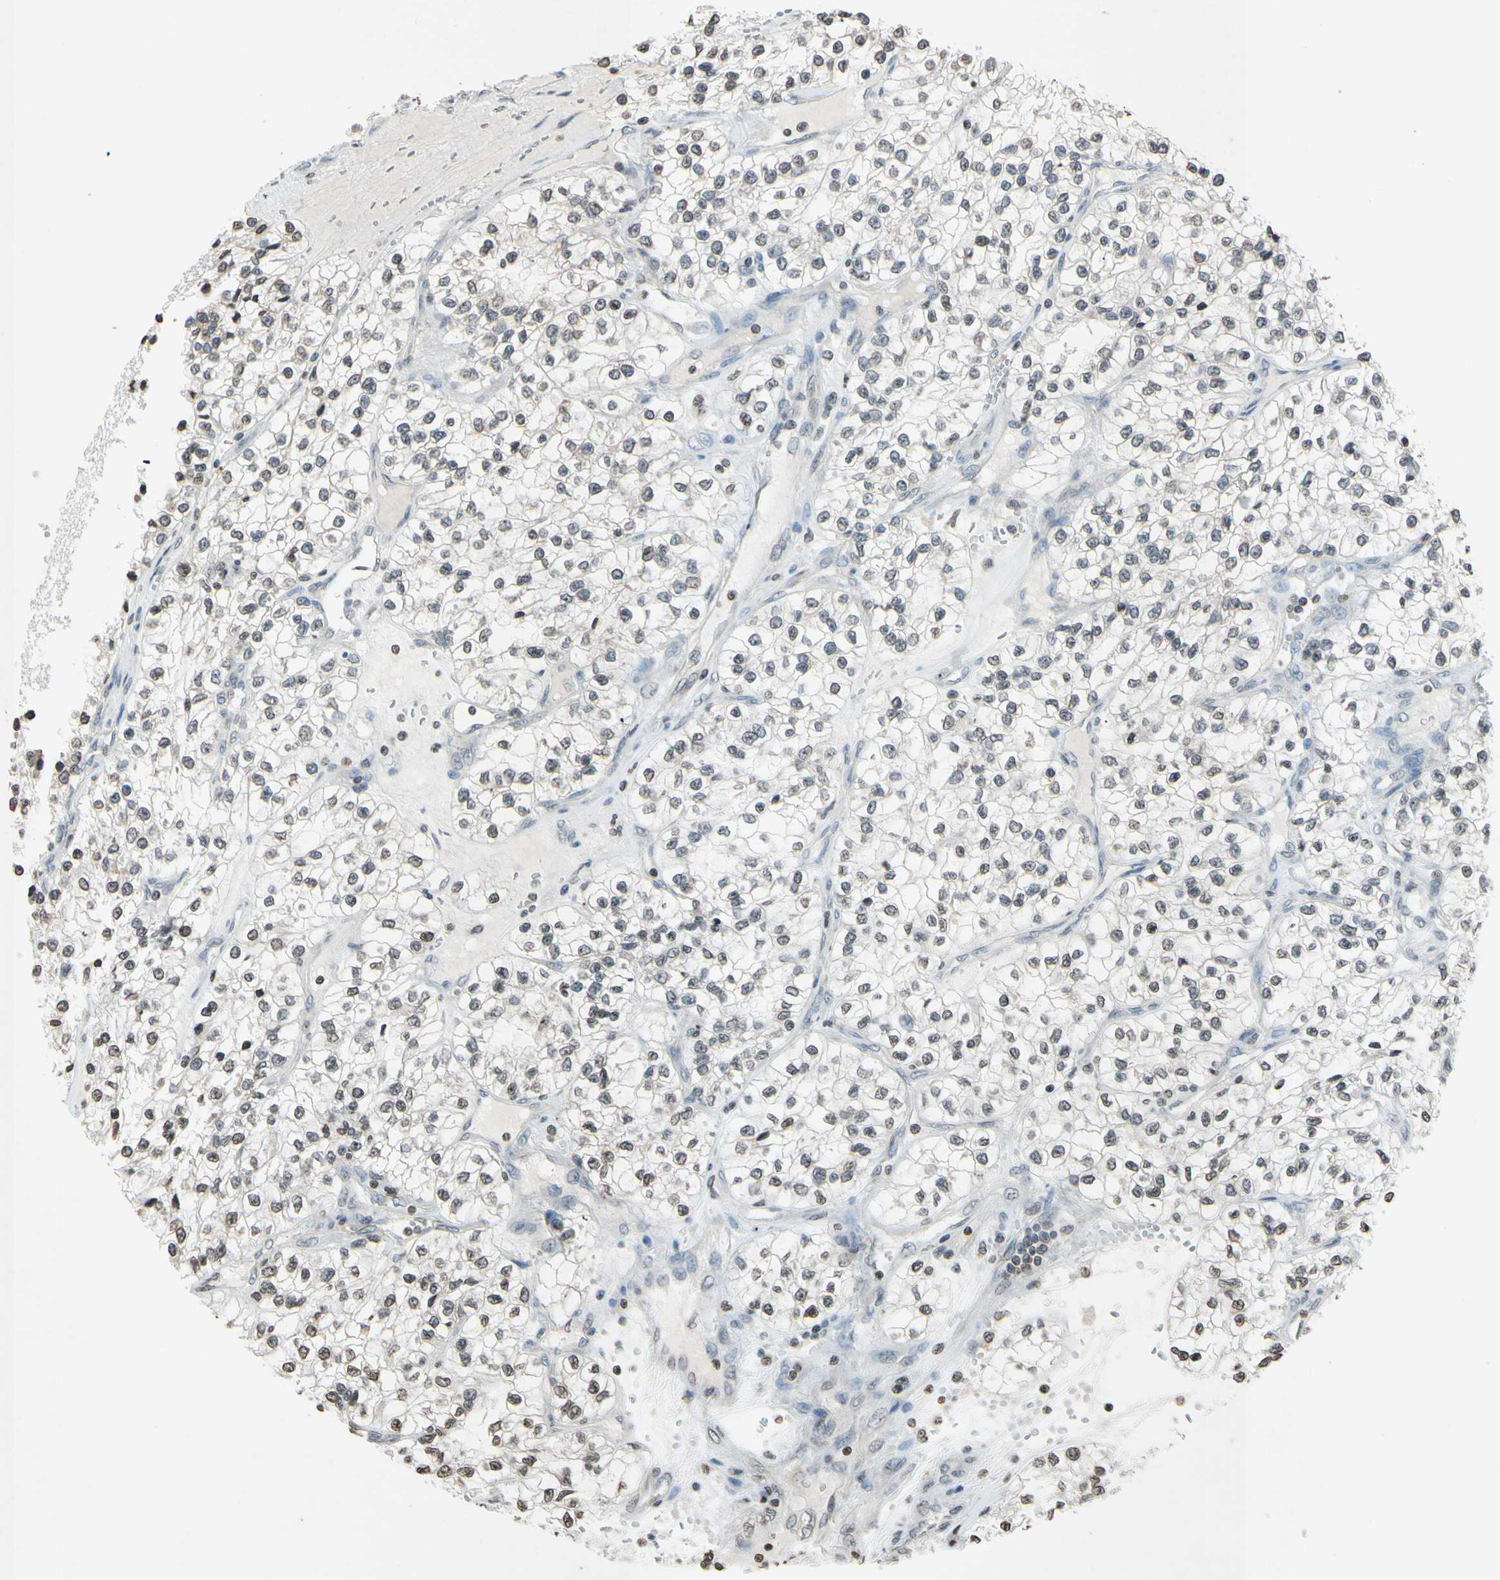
{"staining": {"intensity": "weak", "quantity": "25%-75%", "location": "cytoplasmic/membranous"}, "tissue": "renal cancer", "cell_type": "Tumor cells", "image_type": "cancer", "snomed": [{"axis": "morphology", "description": "Adenocarcinoma, NOS"}, {"axis": "topography", "description": "Kidney"}], "caption": "The photomicrograph displays staining of renal cancer, revealing weak cytoplasmic/membranous protein positivity (brown color) within tumor cells.", "gene": "CLDN11", "patient": {"sex": "female", "age": 57}}